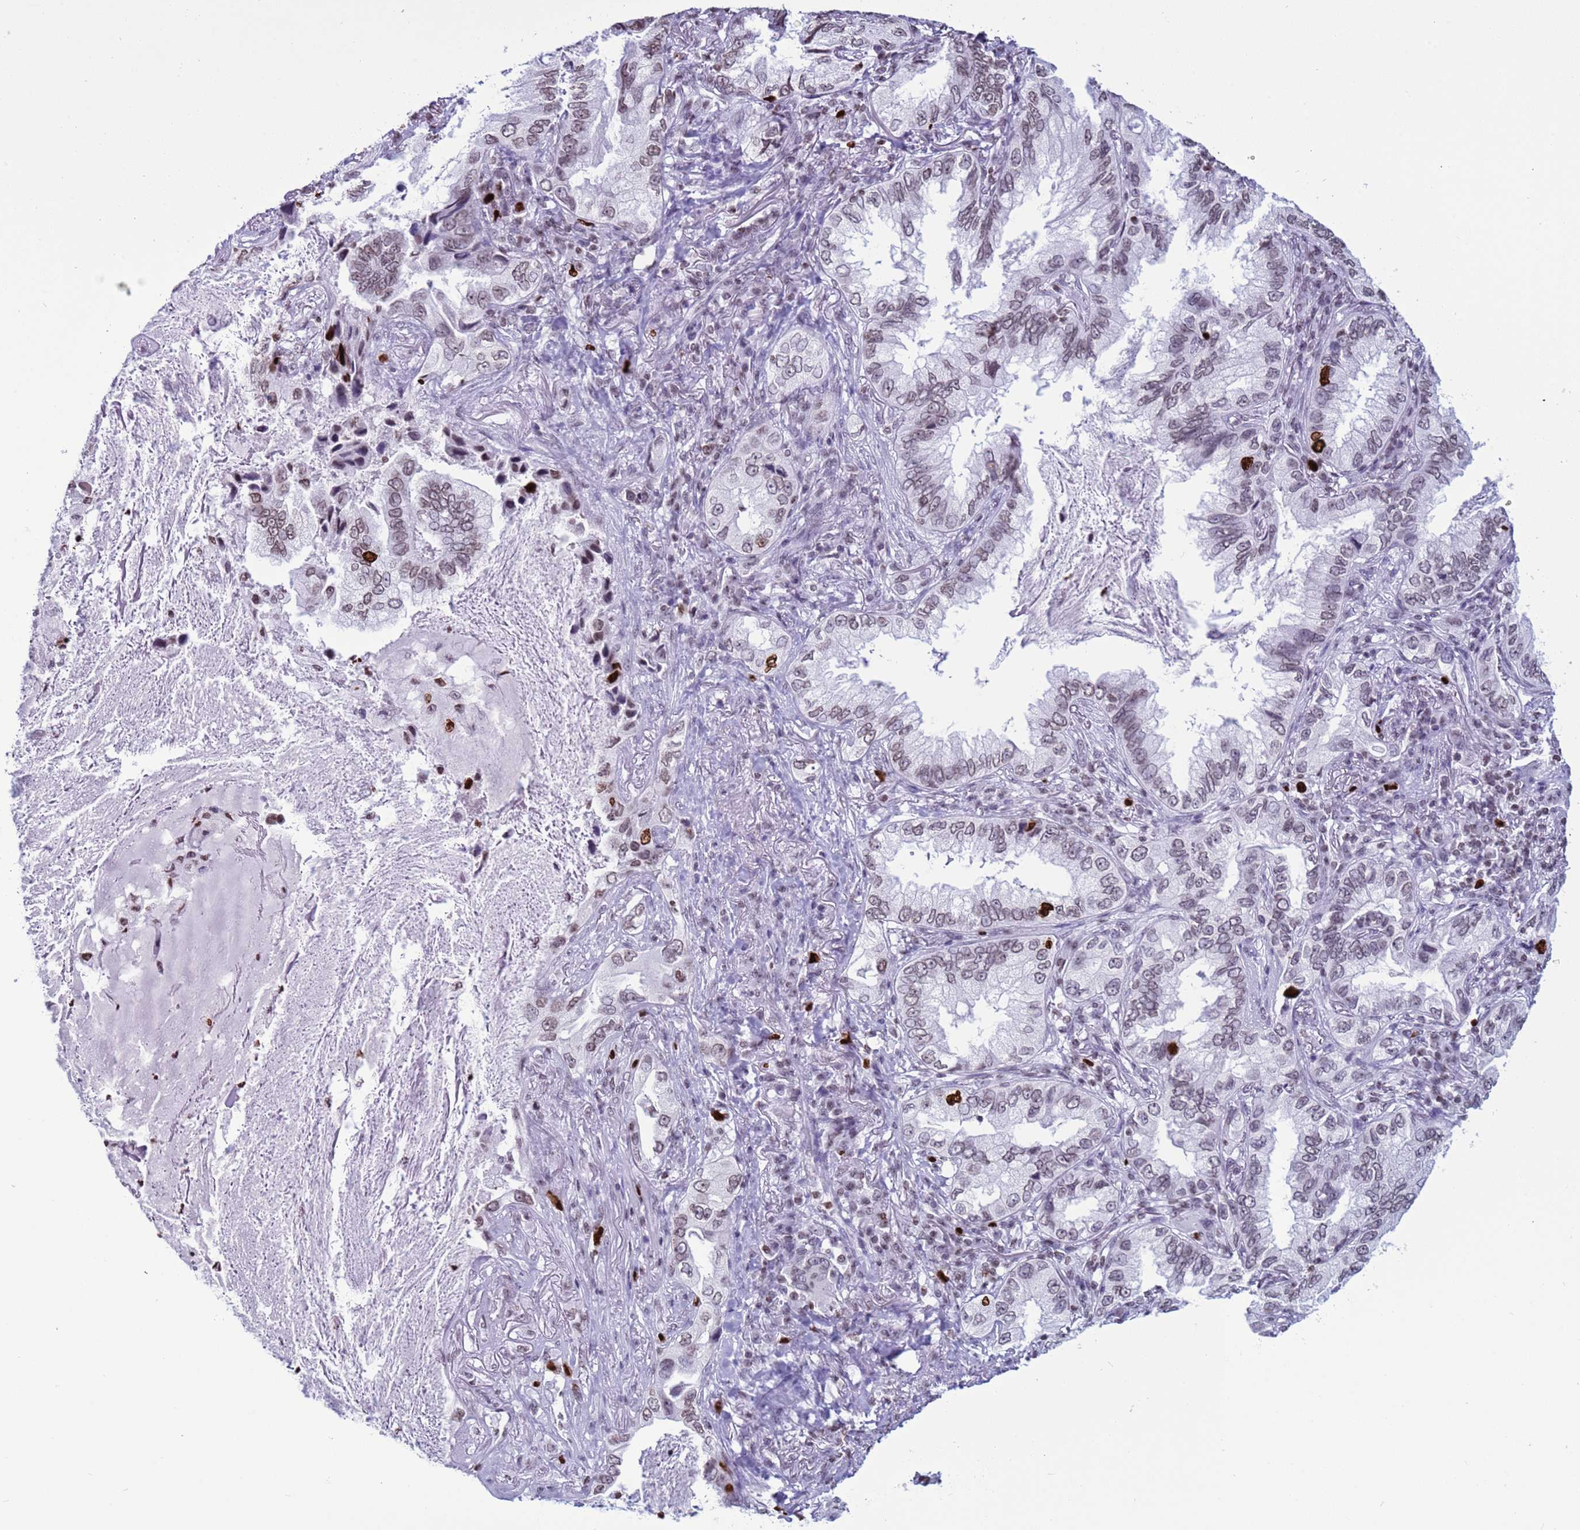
{"staining": {"intensity": "strong", "quantity": "<25%", "location": "nuclear"}, "tissue": "lung cancer", "cell_type": "Tumor cells", "image_type": "cancer", "snomed": [{"axis": "morphology", "description": "Adenocarcinoma, NOS"}, {"axis": "topography", "description": "Lung"}], "caption": "Immunohistochemical staining of human adenocarcinoma (lung) shows medium levels of strong nuclear staining in about <25% of tumor cells. (IHC, brightfield microscopy, high magnification).", "gene": "H4C8", "patient": {"sex": "female", "age": 69}}